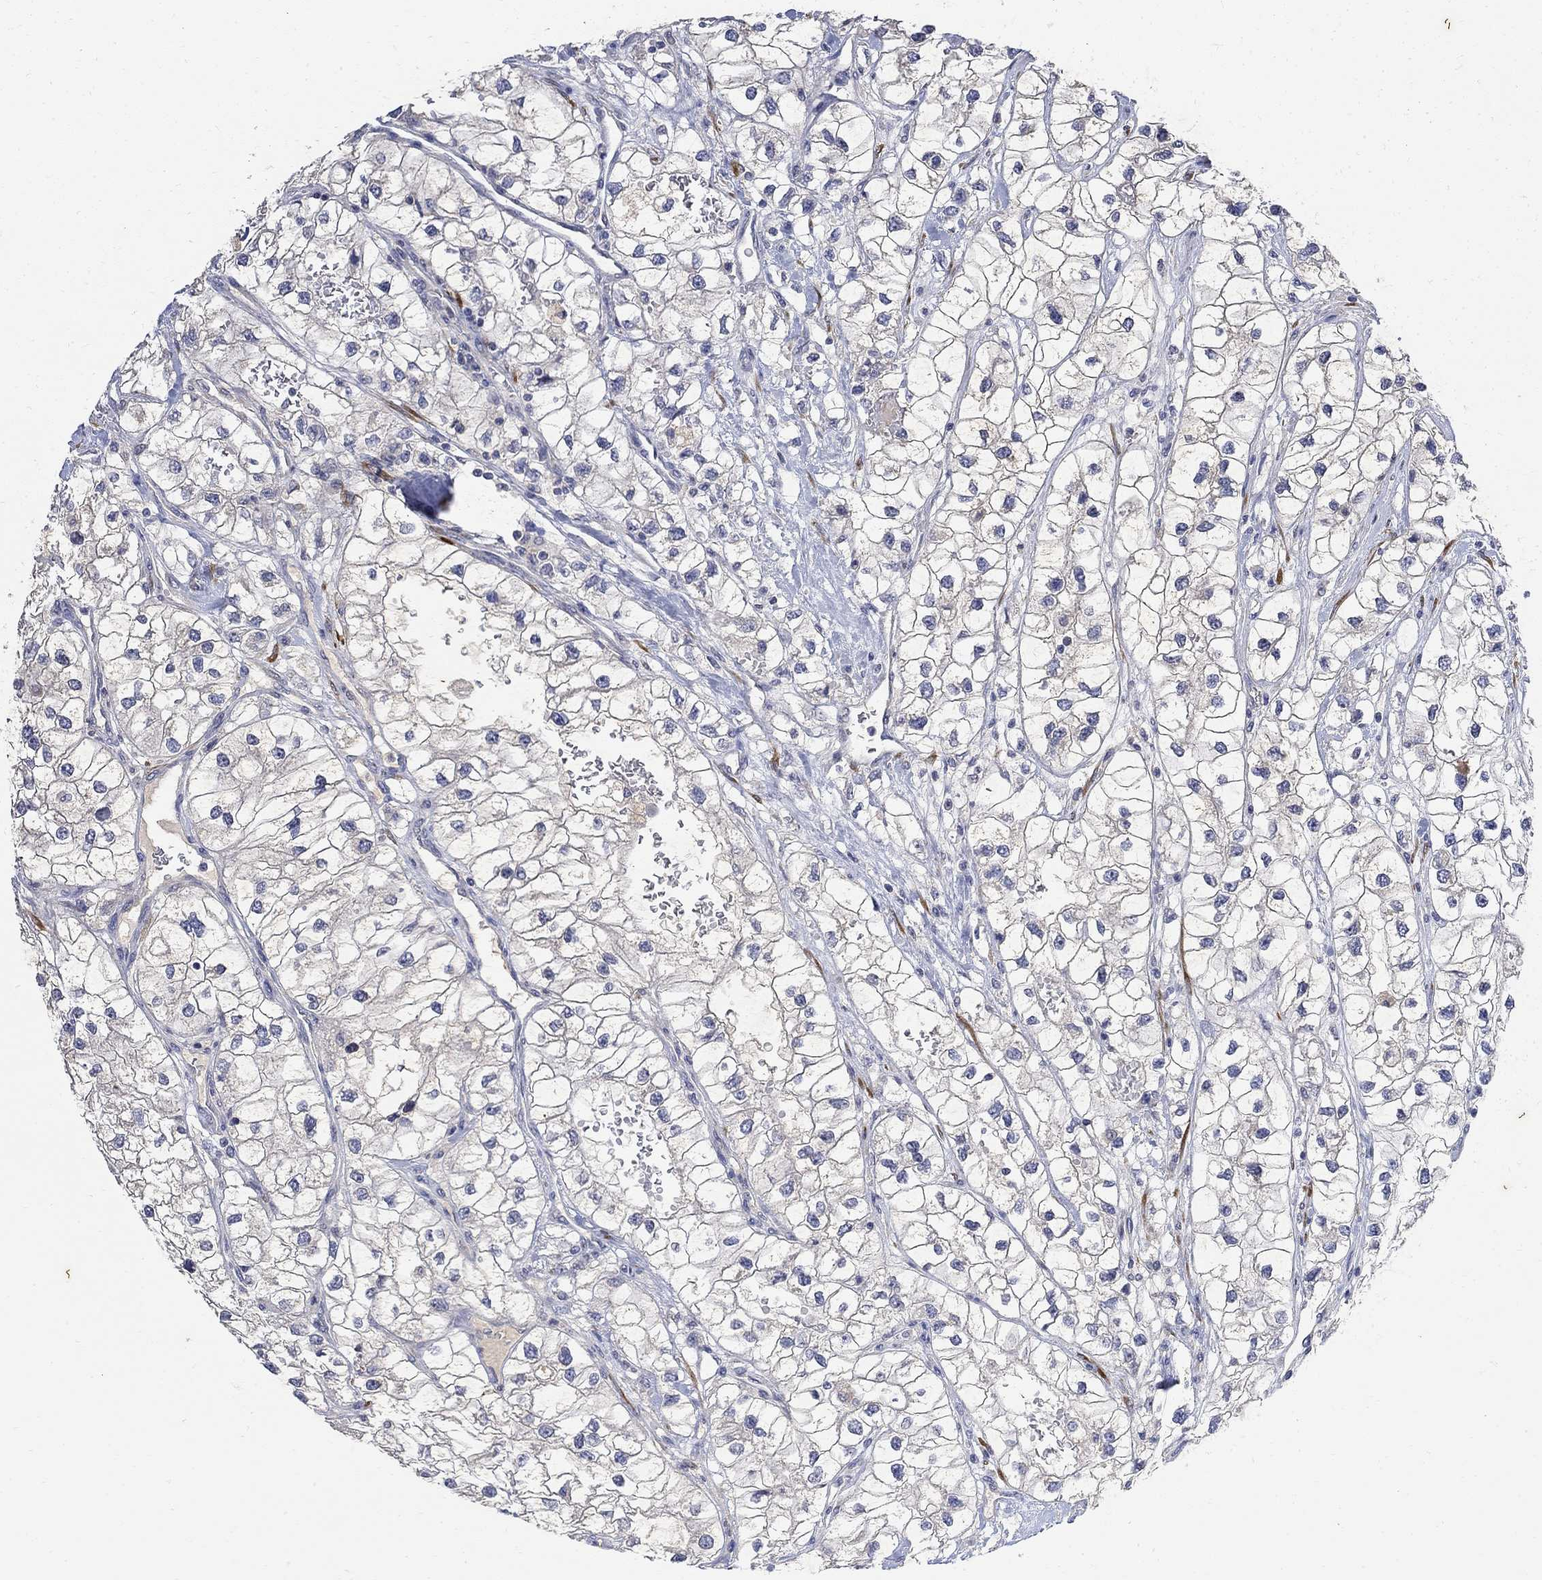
{"staining": {"intensity": "negative", "quantity": "none", "location": "none"}, "tissue": "renal cancer", "cell_type": "Tumor cells", "image_type": "cancer", "snomed": [{"axis": "morphology", "description": "Adenocarcinoma, NOS"}, {"axis": "topography", "description": "Kidney"}], "caption": "High magnification brightfield microscopy of renal cancer stained with DAB (brown) and counterstained with hematoxylin (blue): tumor cells show no significant expression.", "gene": "FNDC5", "patient": {"sex": "male", "age": 59}}